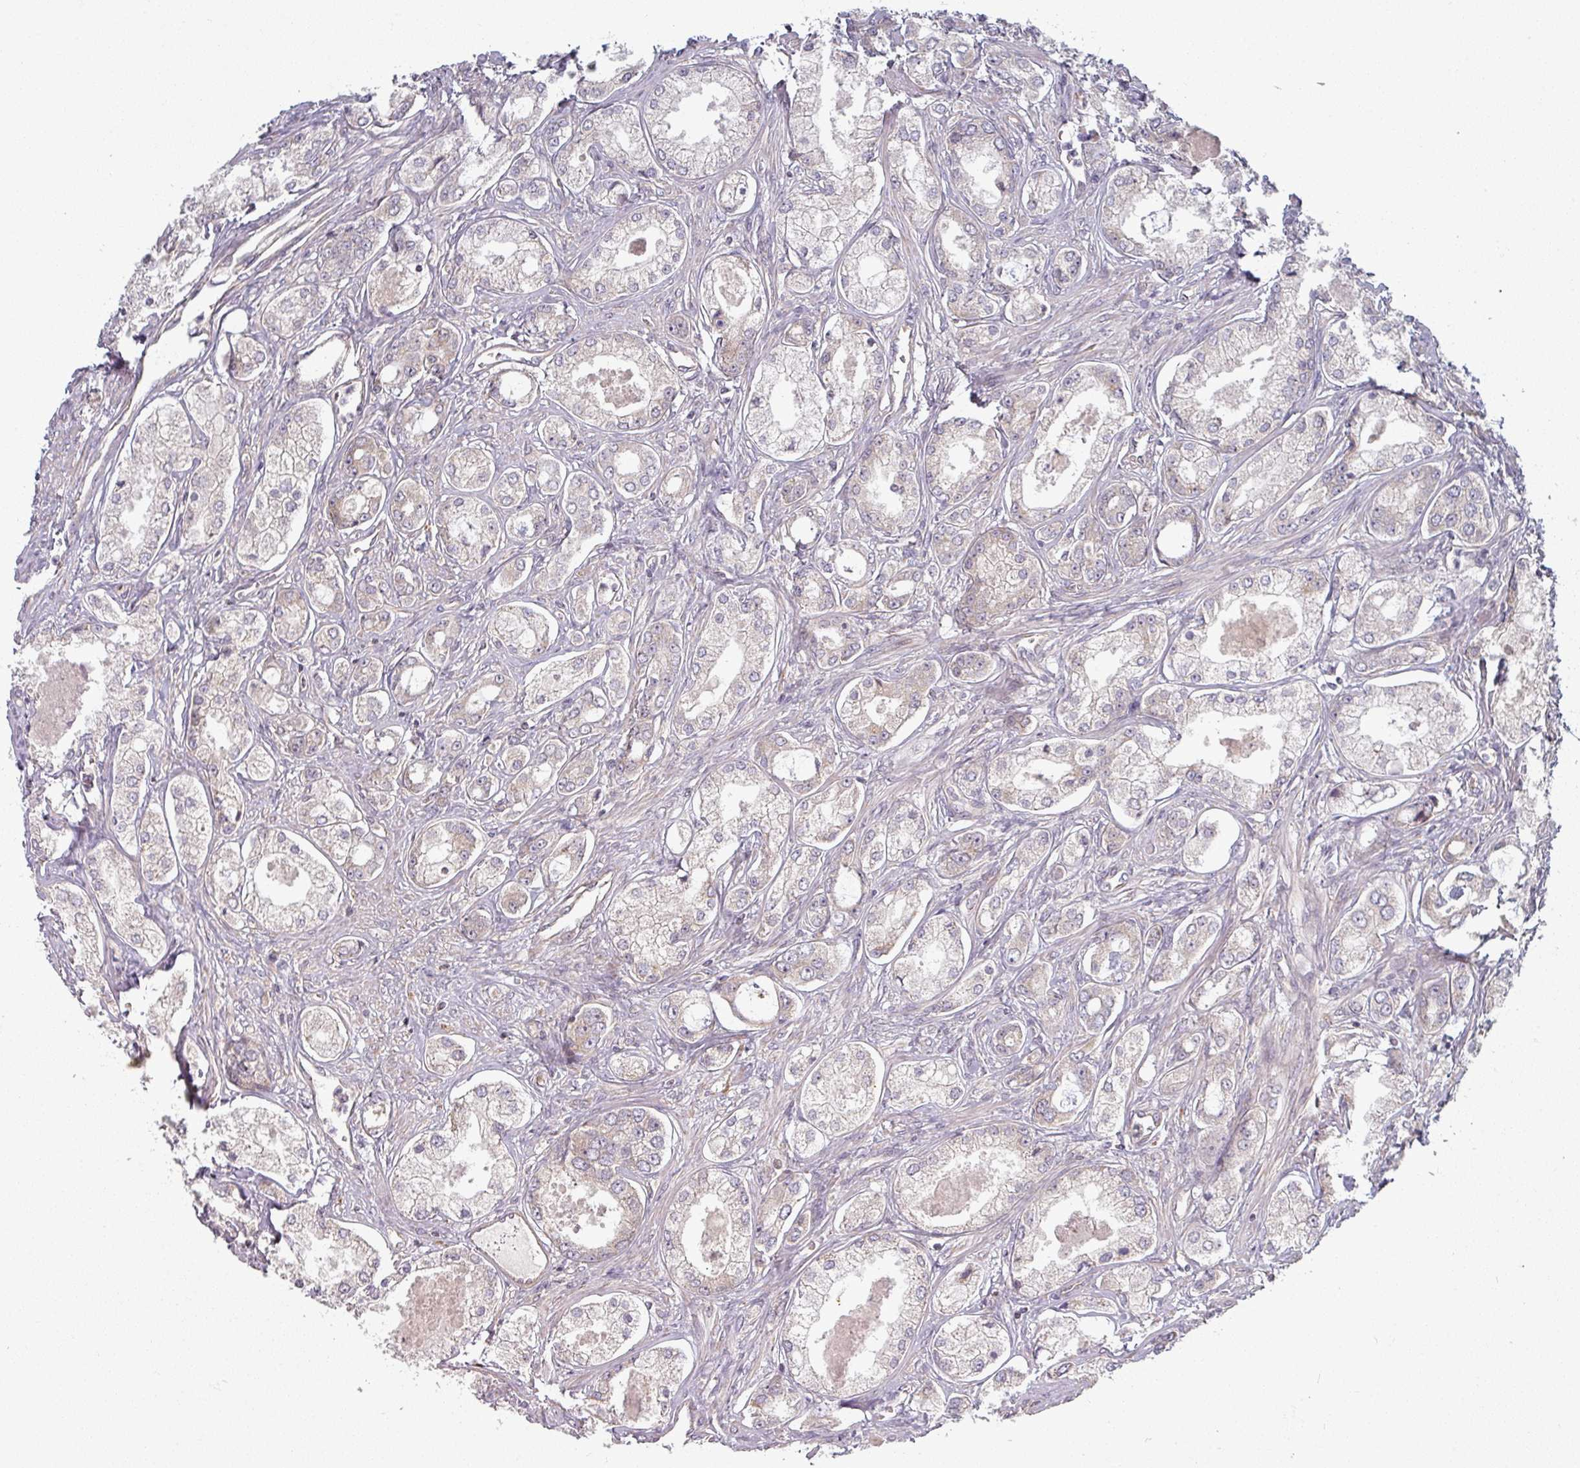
{"staining": {"intensity": "weak", "quantity": "25%-75%", "location": "cytoplasmic/membranous"}, "tissue": "prostate cancer", "cell_type": "Tumor cells", "image_type": "cancer", "snomed": [{"axis": "morphology", "description": "Adenocarcinoma, Low grade"}, {"axis": "topography", "description": "Prostate"}], "caption": "Immunohistochemistry histopathology image of neoplastic tissue: low-grade adenocarcinoma (prostate) stained using immunohistochemistry (IHC) demonstrates low levels of weak protein expression localized specifically in the cytoplasmic/membranous of tumor cells, appearing as a cytoplasmic/membranous brown color.", "gene": "PLEKHJ1", "patient": {"sex": "male", "age": 68}}